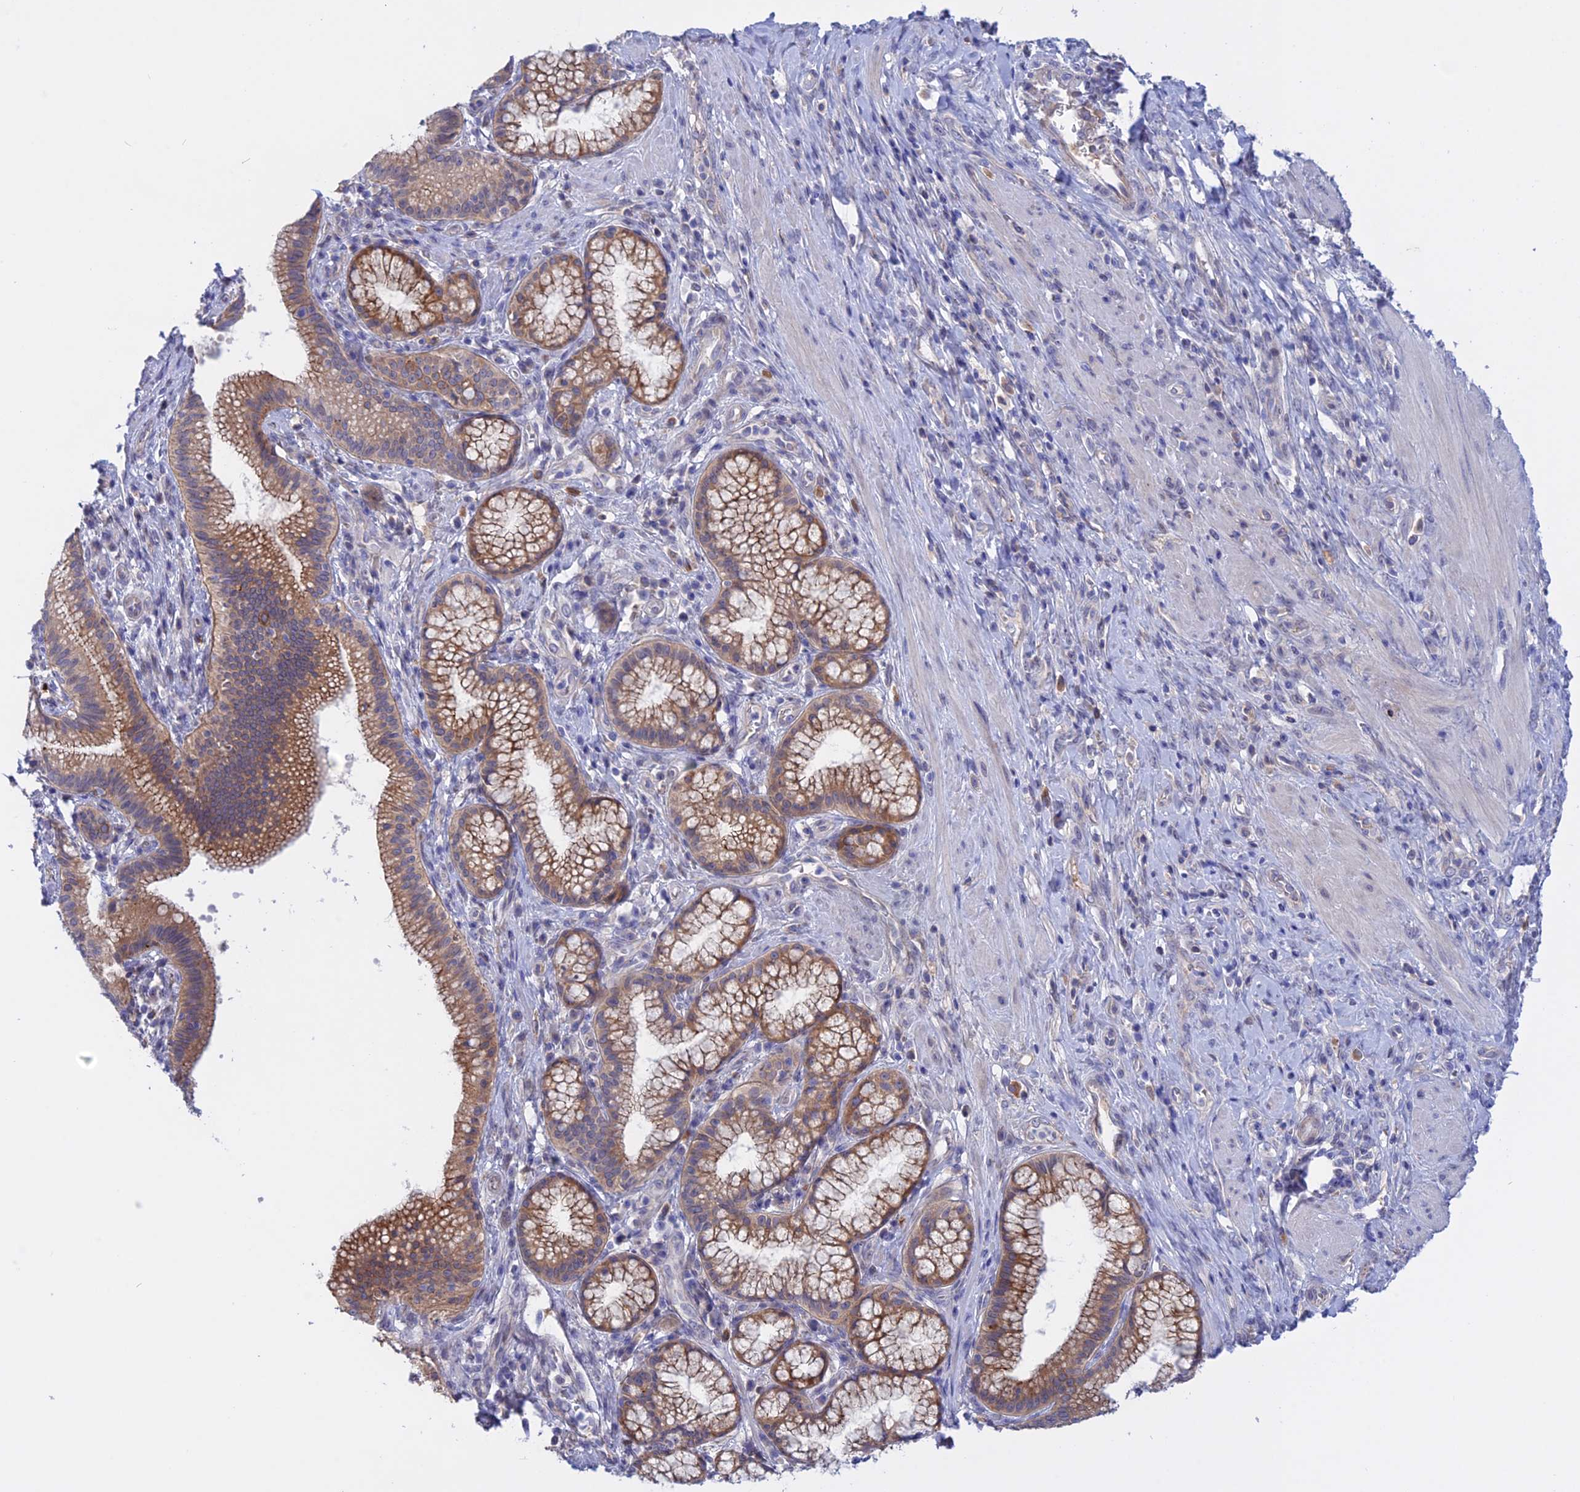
{"staining": {"intensity": "moderate", "quantity": ">75%", "location": "cytoplasmic/membranous"}, "tissue": "pancreatic cancer", "cell_type": "Tumor cells", "image_type": "cancer", "snomed": [{"axis": "morphology", "description": "Adenocarcinoma, NOS"}, {"axis": "topography", "description": "Pancreas"}], "caption": "Pancreatic adenocarcinoma was stained to show a protein in brown. There is medium levels of moderate cytoplasmic/membranous staining in approximately >75% of tumor cells.", "gene": "GK5", "patient": {"sex": "male", "age": 72}}